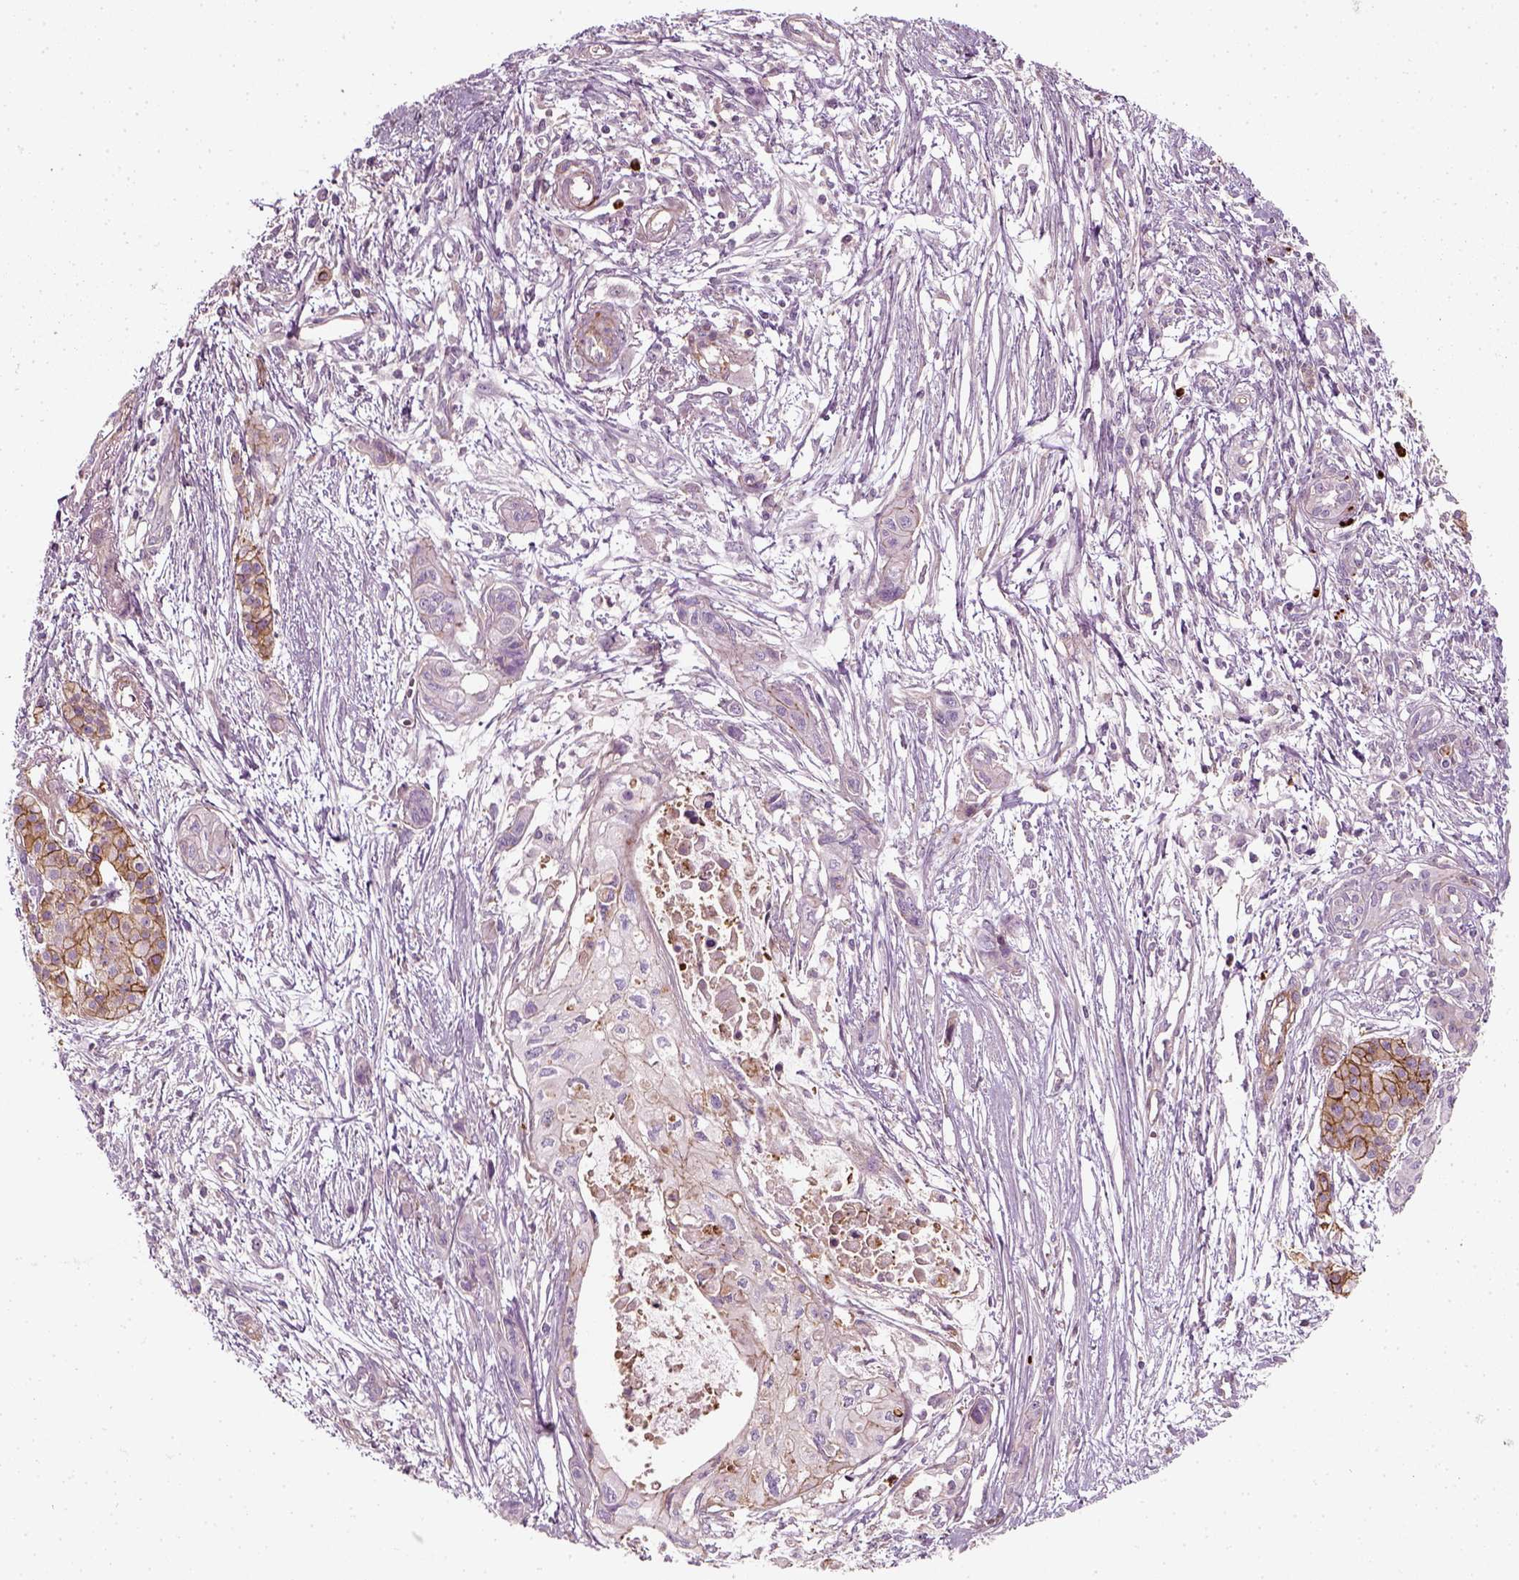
{"staining": {"intensity": "moderate", "quantity": "<25%", "location": "cytoplasmic/membranous"}, "tissue": "pancreatic cancer", "cell_type": "Tumor cells", "image_type": "cancer", "snomed": [{"axis": "morphology", "description": "Adenocarcinoma, NOS"}, {"axis": "topography", "description": "Pancreas"}], "caption": "Immunohistochemistry (IHC) staining of pancreatic adenocarcinoma, which displays low levels of moderate cytoplasmic/membranous expression in about <25% of tumor cells indicating moderate cytoplasmic/membranous protein expression. The staining was performed using DAB (3,3'-diaminobenzidine) (brown) for protein detection and nuclei were counterstained in hematoxylin (blue).", "gene": "NPTN", "patient": {"sex": "female", "age": 76}}